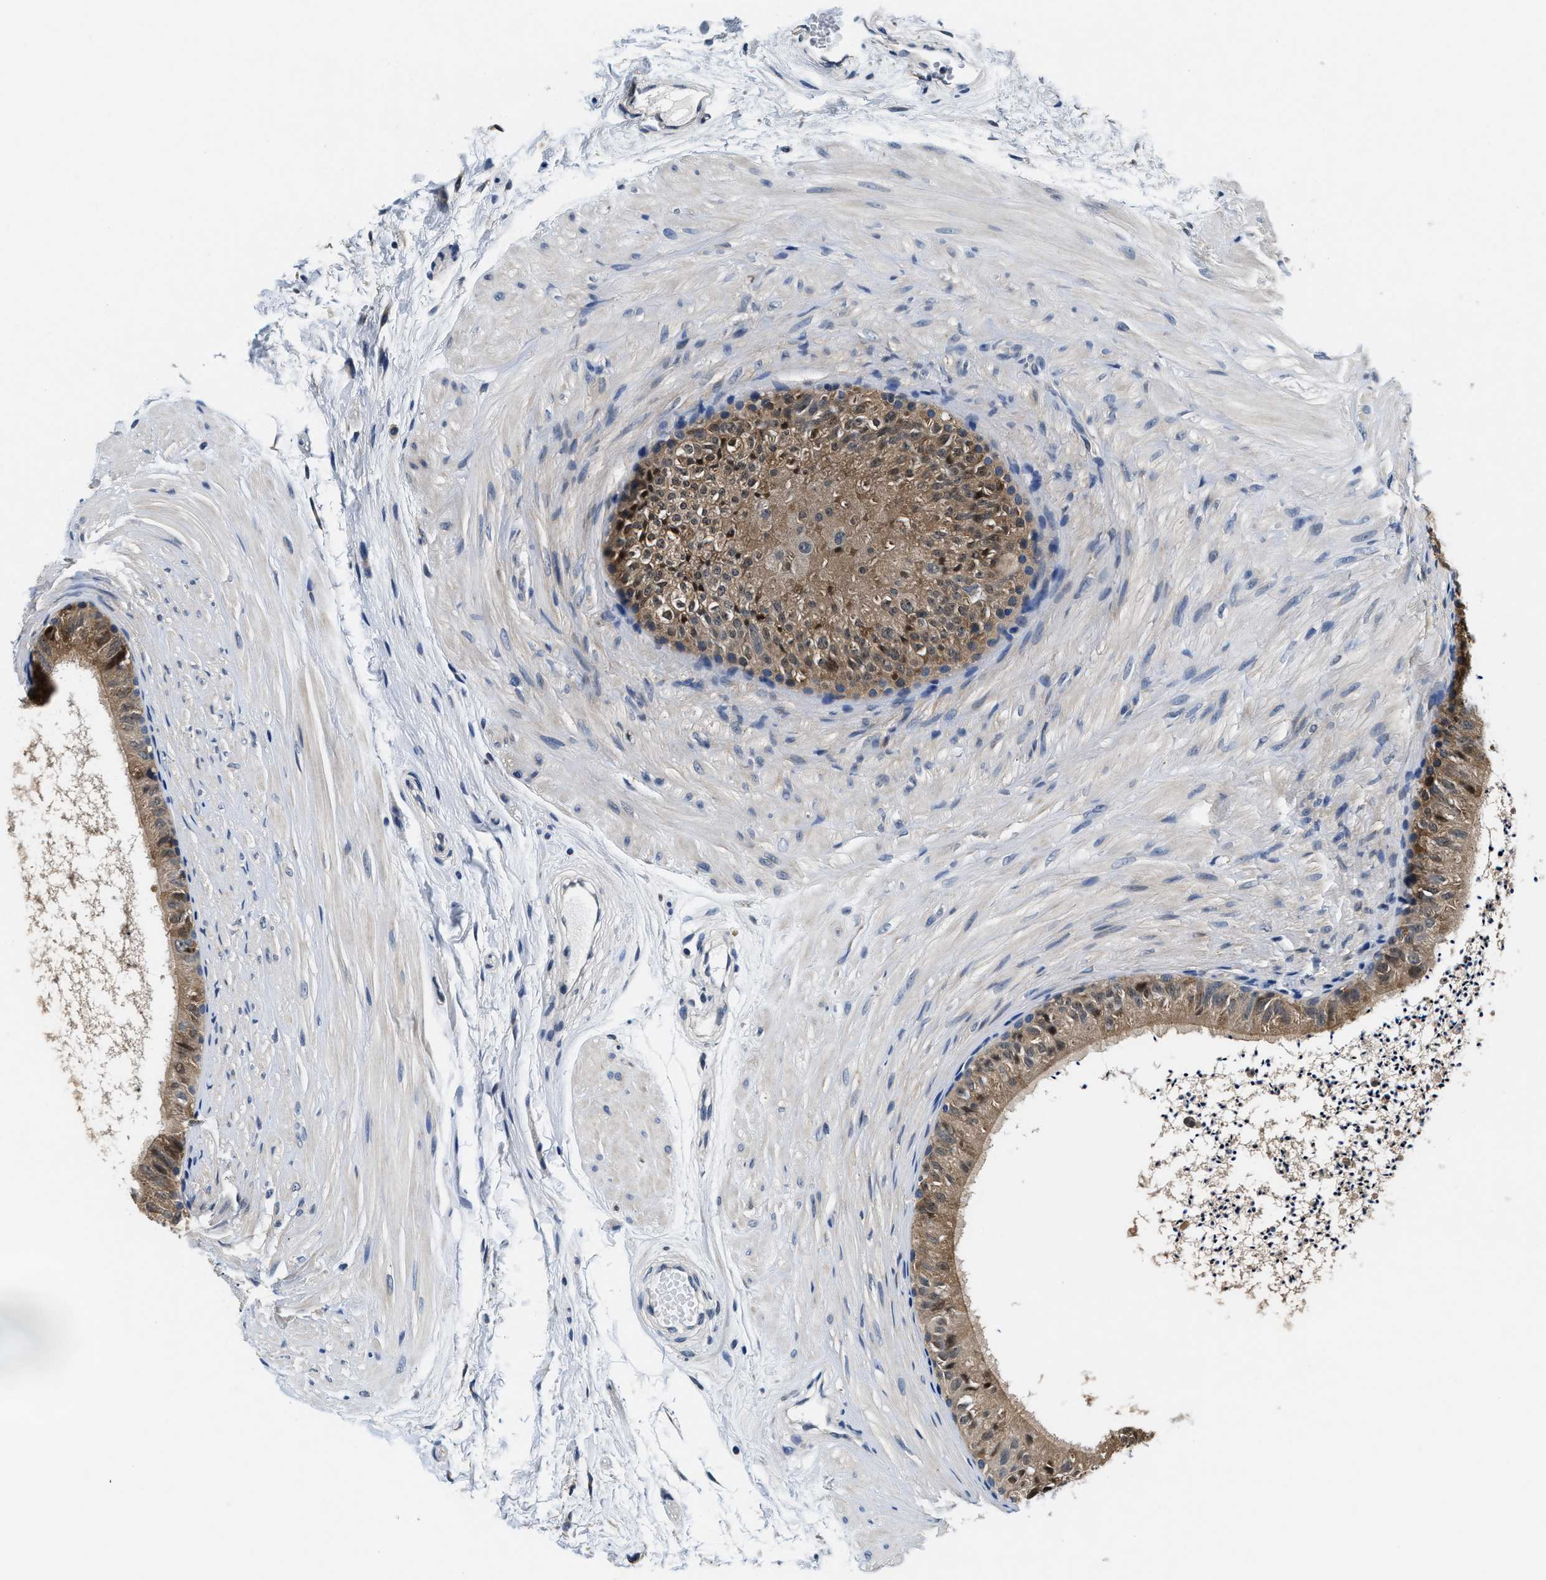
{"staining": {"intensity": "moderate", "quantity": ">75%", "location": "cytoplasmic/membranous"}, "tissue": "epididymis", "cell_type": "Glandular cells", "image_type": "normal", "snomed": [{"axis": "morphology", "description": "Normal tissue, NOS"}, {"axis": "topography", "description": "Epididymis"}], "caption": "Moderate cytoplasmic/membranous expression for a protein is present in approximately >75% of glandular cells of benign epididymis using immunohistochemistry.", "gene": "PHPT1", "patient": {"sex": "male", "age": 56}}